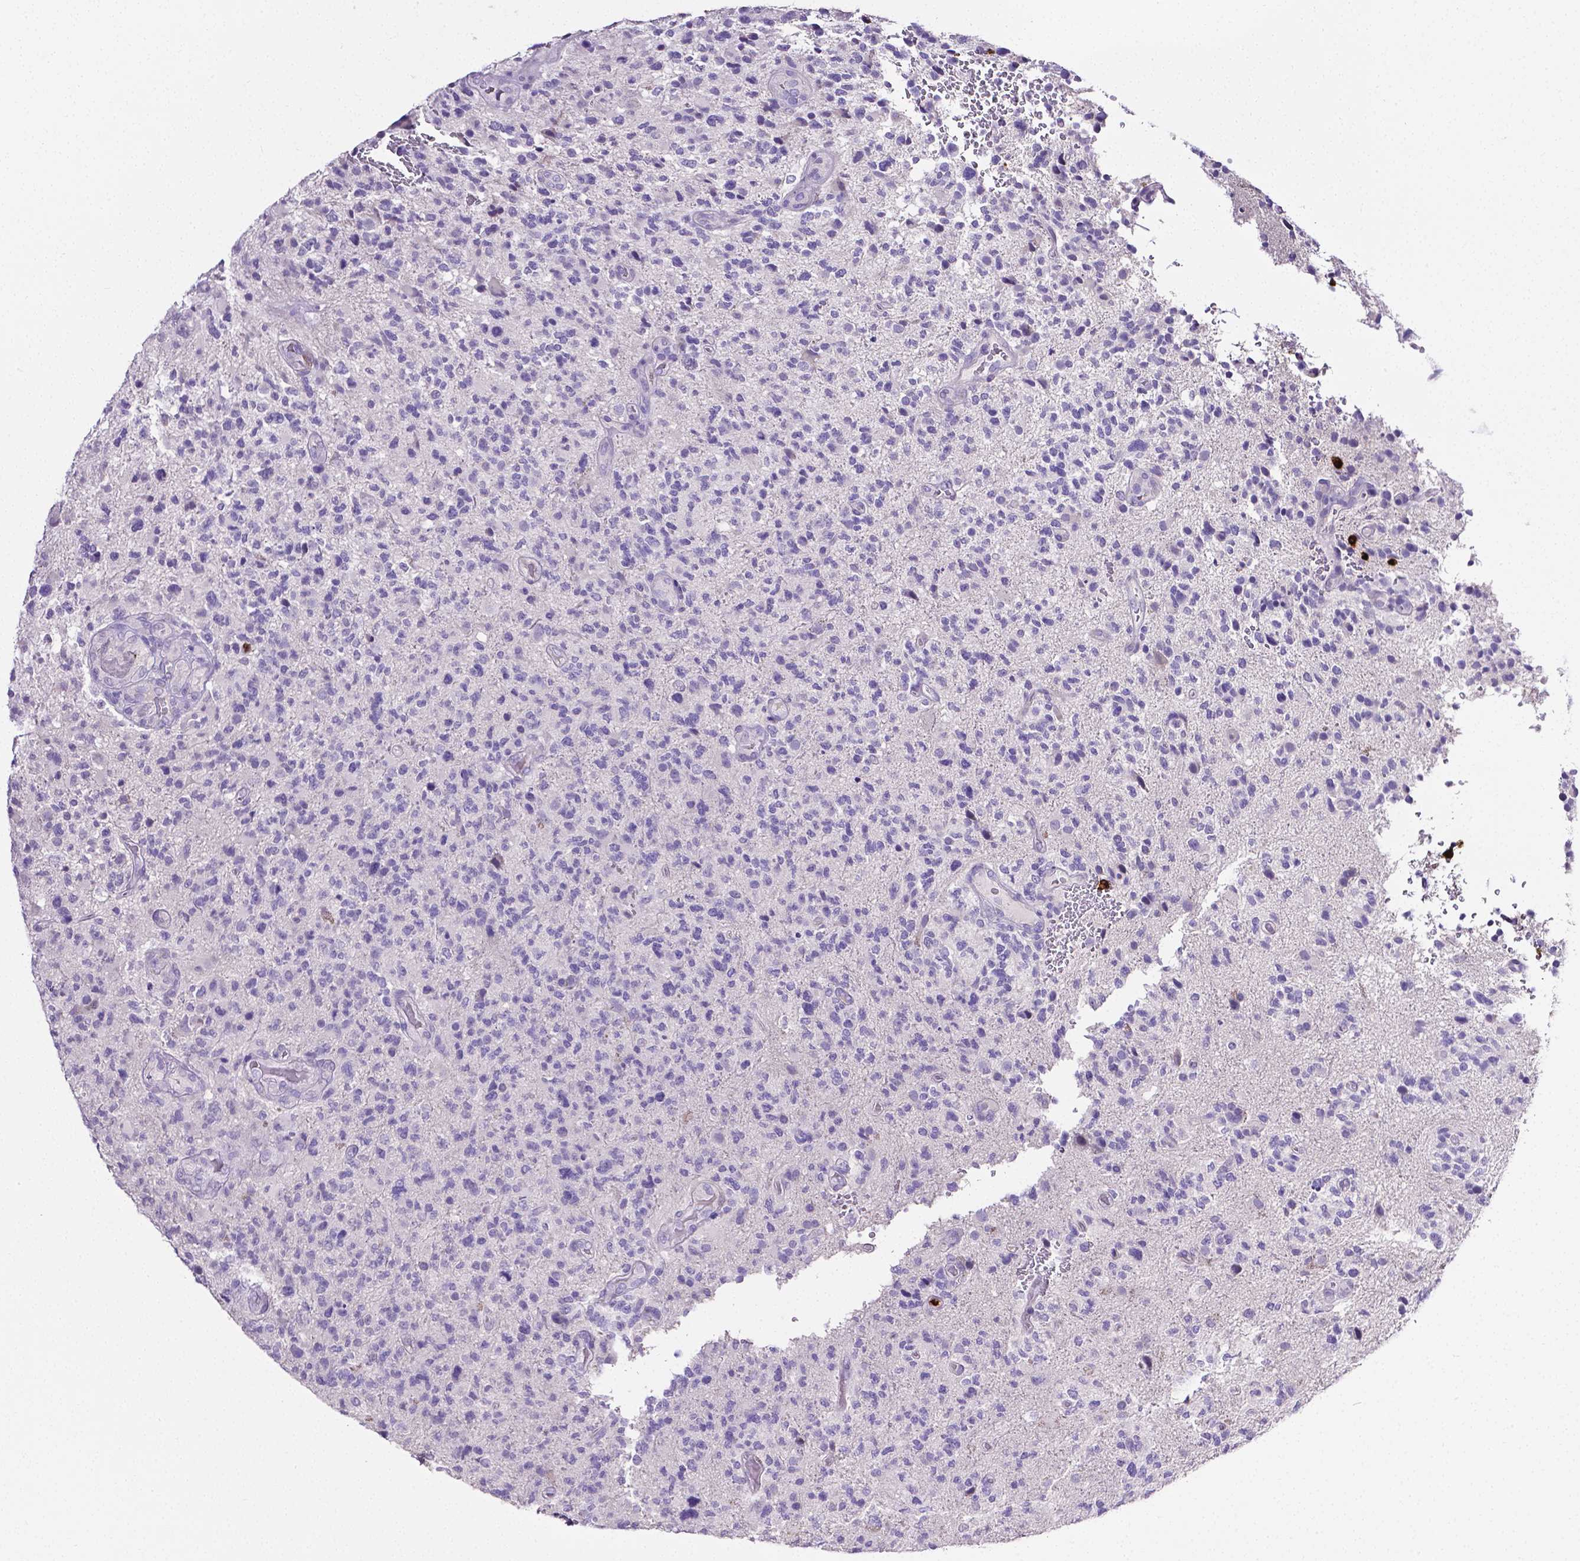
{"staining": {"intensity": "negative", "quantity": "none", "location": "none"}, "tissue": "glioma", "cell_type": "Tumor cells", "image_type": "cancer", "snomed": [{"axis": "morphology", "description": "Glioma, malignant, High grade"}, {"axis": "topography", "description": "Brain"}], "caption": "The photomicrograph shows no significant staining in tumor cells of high-grade glioma (malignant).", "gene": "MMP9", "patient": {"sex": "female", "age": 71}}